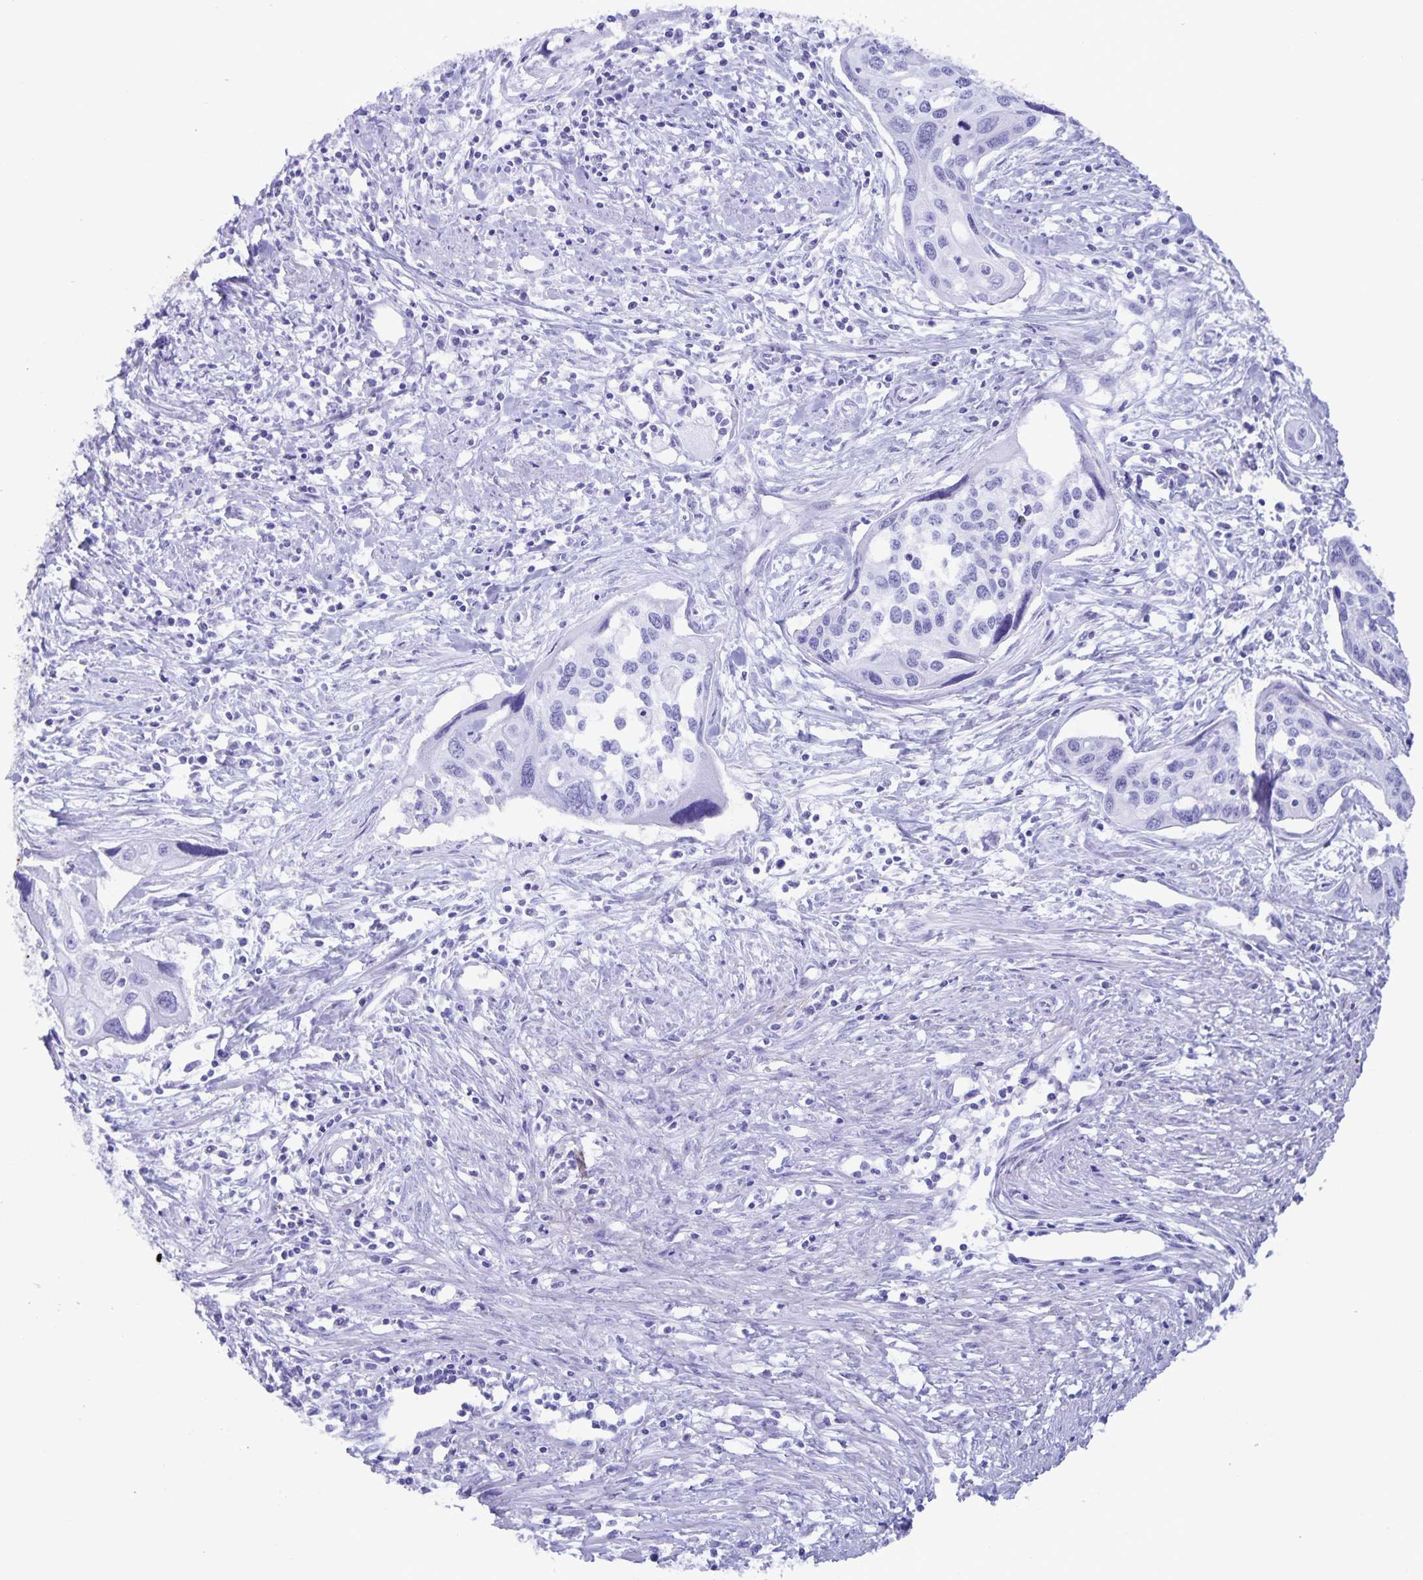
{"staining": {"intensity": "negative", "quantity": "none", "location": "none"}, "tissue": "cervical cancer", "cell_type": "Tumor cells", "image_type": "cancer", "snomed": [{"axis": "morphology", "description": "Squamous cell carcinoma, NOS"}, {"axis": "topography", "description": "Cervix"}], "caption": "IHC image of human cervical cancer (squamous cell carcinoma) stained for a protein (brown), which exhibits no positivity in tumor cells.", "gene": "AQP4", "patient": {"sex": "female", "age": 31}}